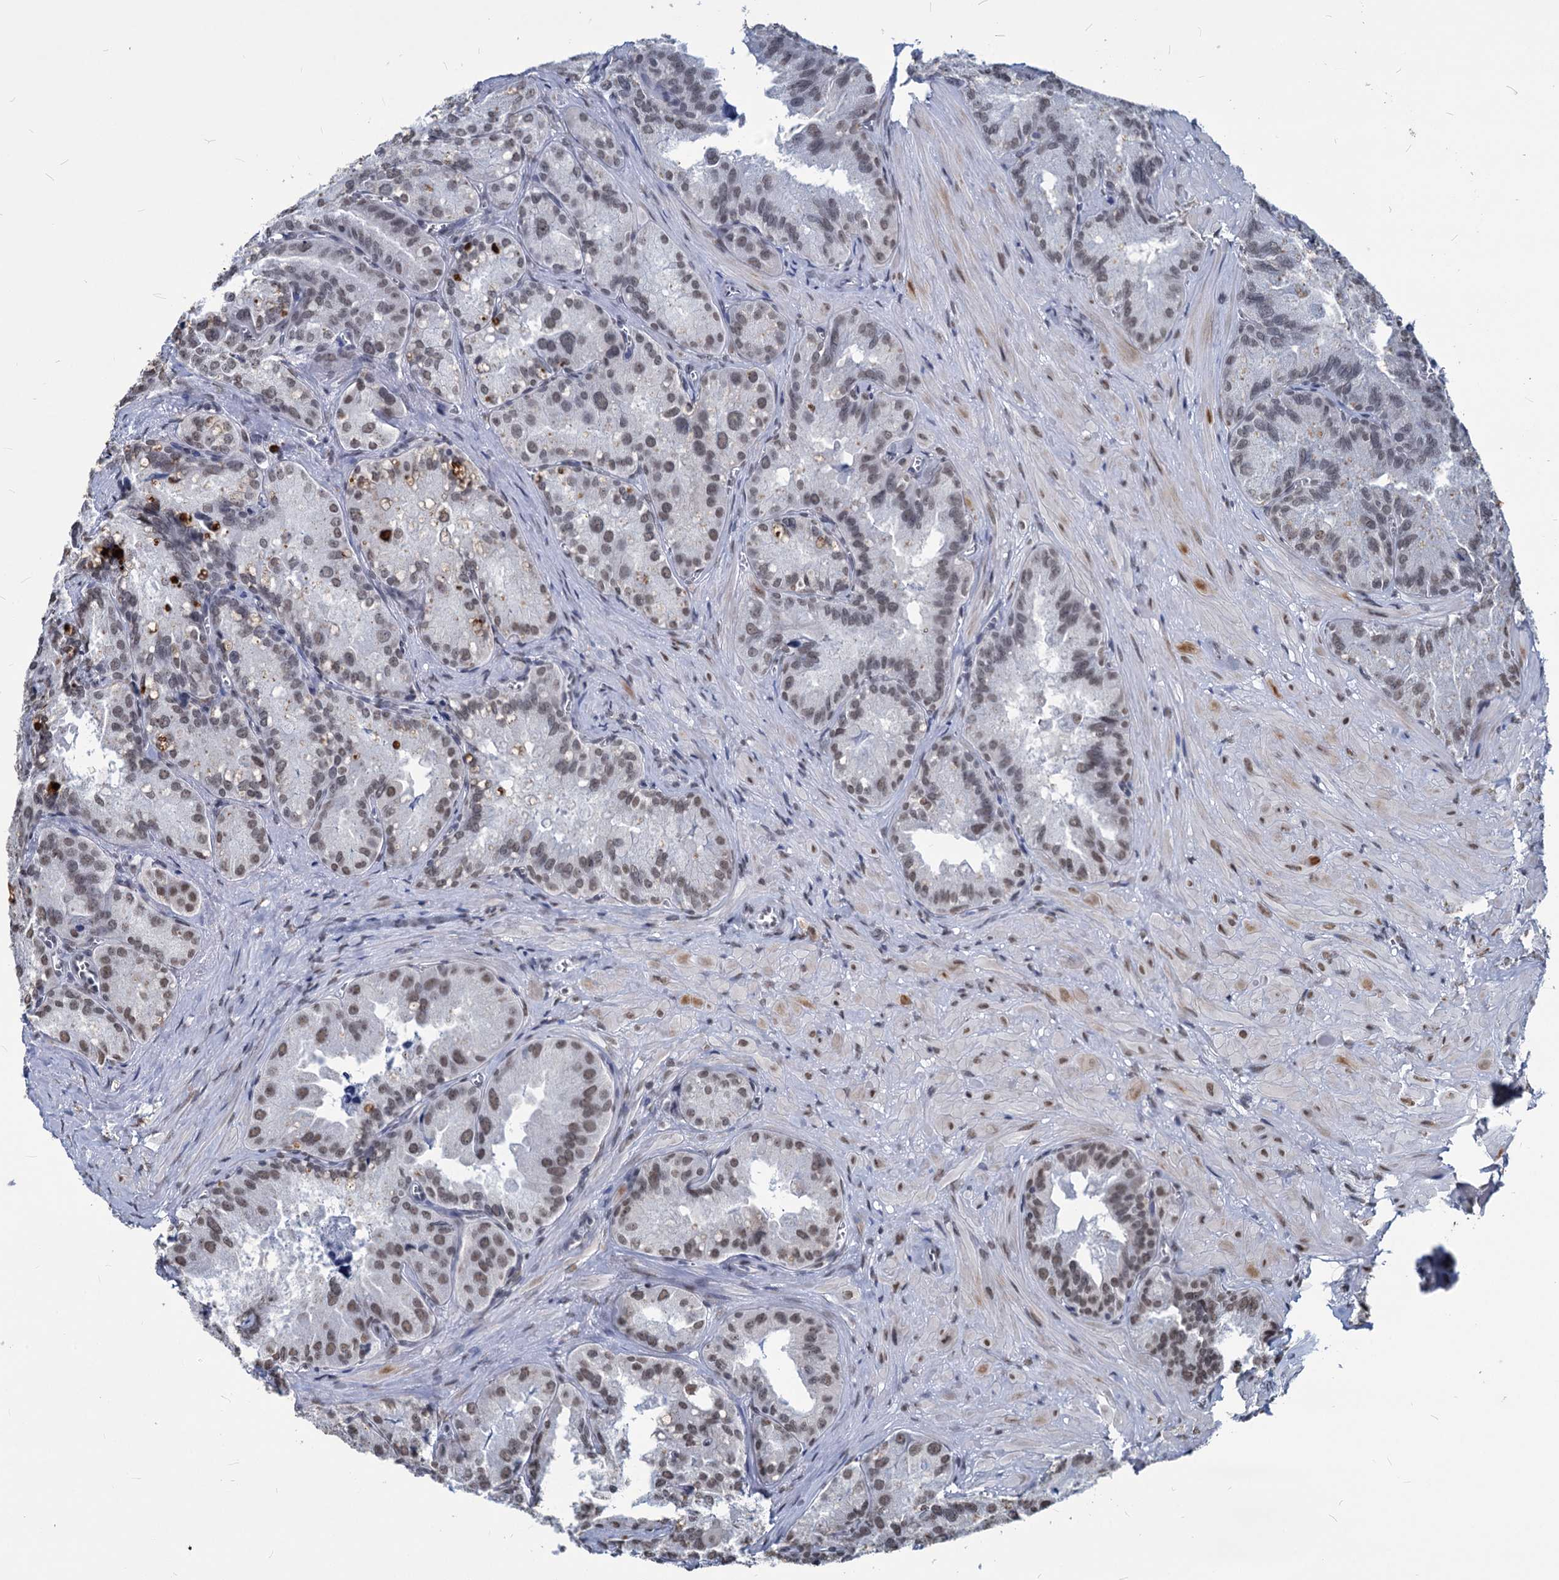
{"staining": {"intensity": "weak", "quantity": ">75%", "location": "nuclear"}, "tissue": "seminal vesicle", "cell_type": "Glandular cells", "image_type": "normal", "snomed": [{"axis": "morphology", "description": "Normal tissue, NOS"}, {"axis": "topography", "description": "Seminal veicle"}], "caption": "Brown immunohistochemical staining in unremarkable seminal vesicle displays weak nuclear expression in approximately >75% of glandular cells.", "gene": "PARPBP", "patient": {"sex": "male", "age": 62}}